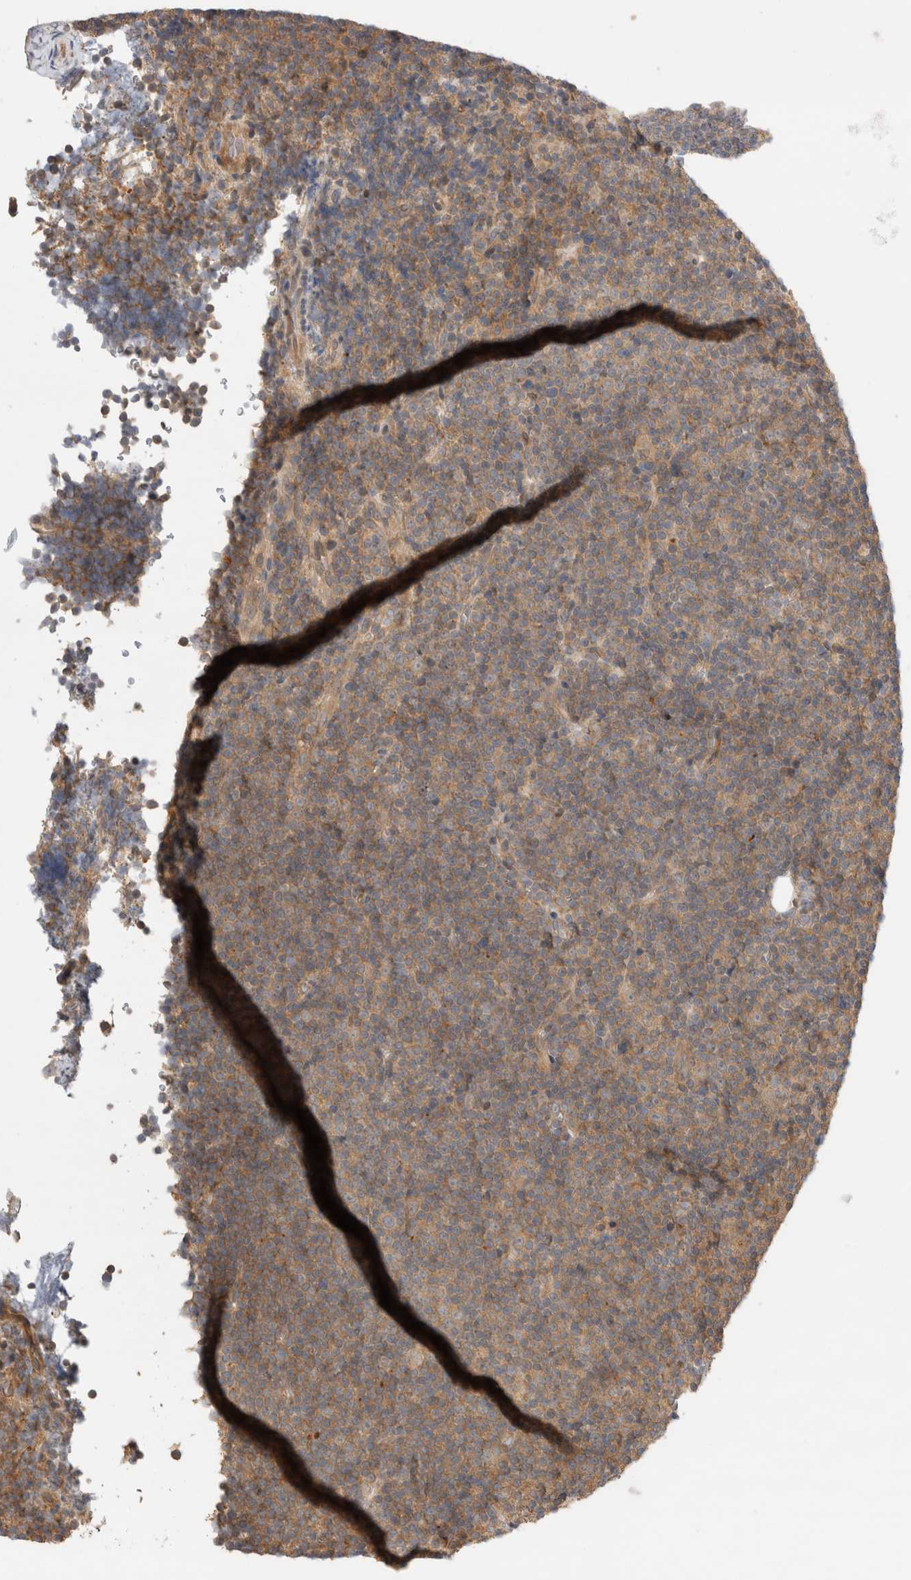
{"staining": {"intensity": "weak", "quantity": "25%-75%", "location": "cytoplasmic/membranous"}, "tissue": "lymphoma", "cell_type": "Tumor cells", "image_type": "cancer", "snomed": [{"axis": "morphology", "description": "Malignant lymphoma, non-Hodgkin's type, Low grade"}, {"axis": "topography", "description": "Lymph node"}], "caption": "Tumor cells show weak cytoplasmic/membranous staining in about 25%-75% of cells in malignant lymphoma, non-Hodgkin's type (low-grade).", "gene": "VPS28", "patient": {"sex": "female", "age": 67}}